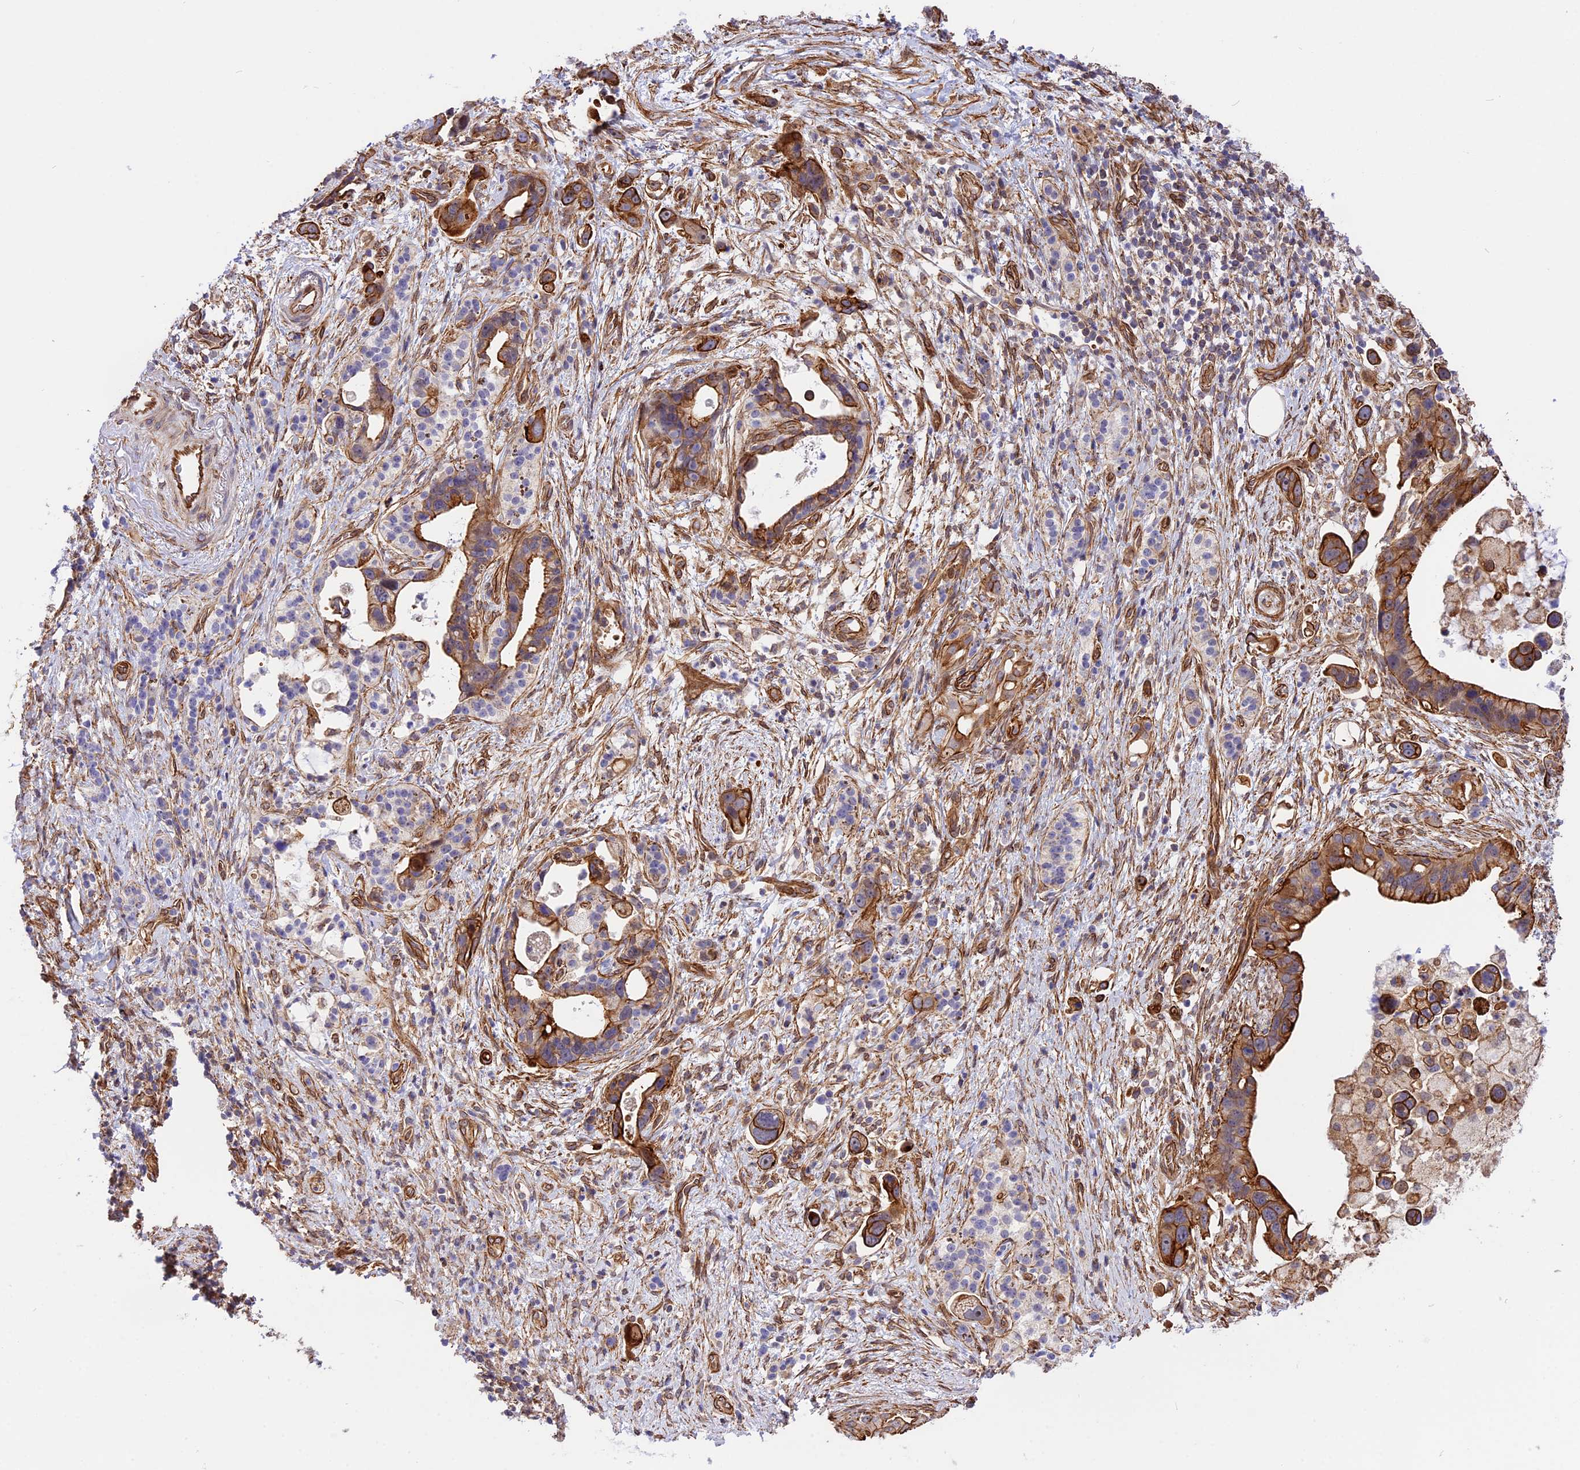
{"staining": {"intensity": "moderate", "quantity": ">75%", "location": "cytoplasmic/membranous"}, "tissue": "pancreatic cancer", "cell_type": "Tumor cells", "image_type": "cancer", "snomed": [{"axis": "morphology", "description": "Adenocarcinoma, NOS"}, {"axis": "topography", "description": "Pancreas"}], "caption": "Protein analysis of adenocarcinoma (pancreatic) tissue exhibits moderate cytoplasmic/membranous positivity in approximately >75% of tumor cells.", "gene": "R3HDM4", "patient": {"sex": "female", "age": 83}}